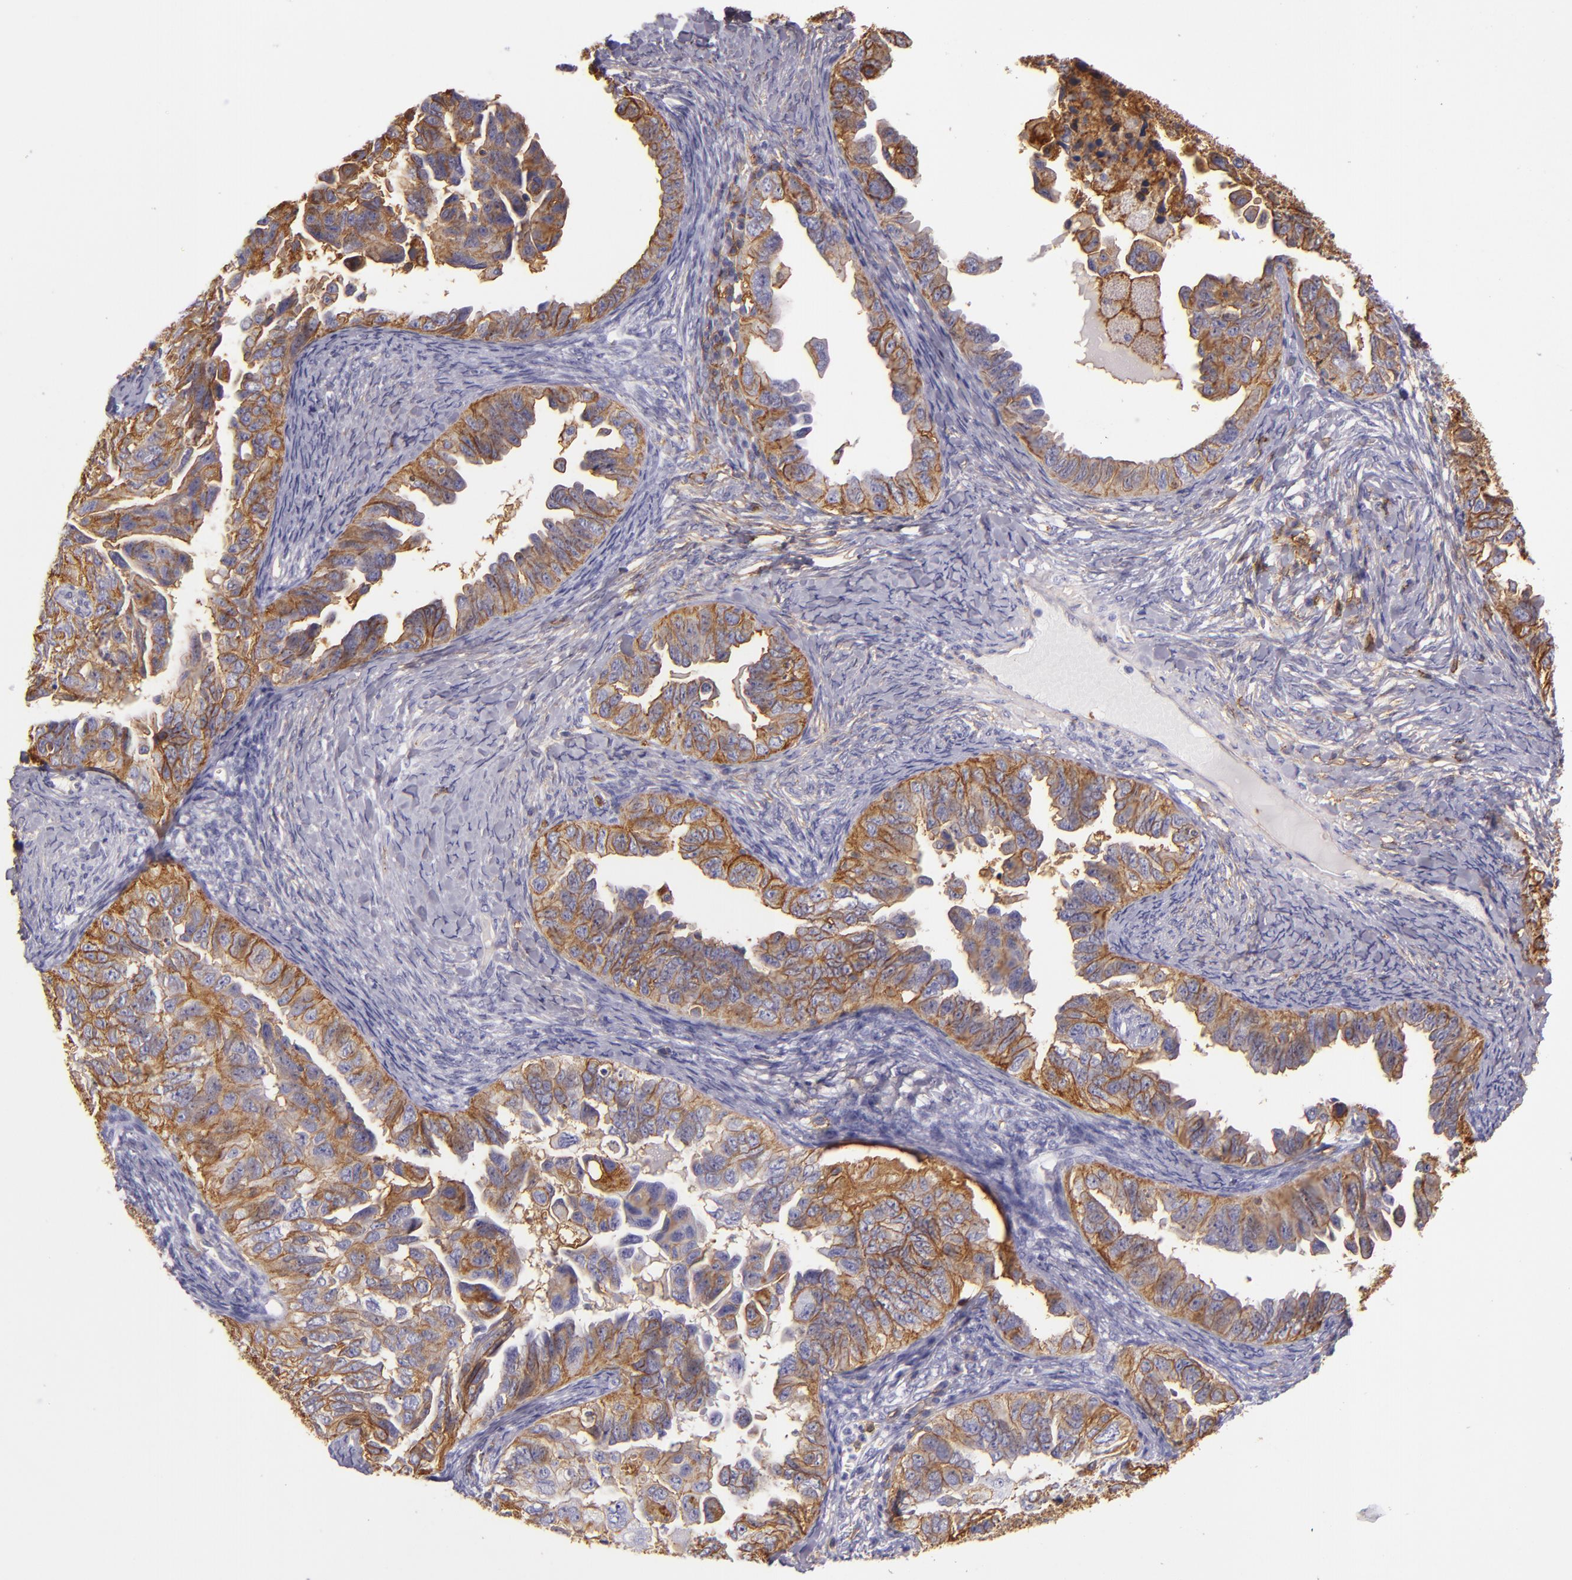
{"staining": {"intensity": "moderate", "quantity": ">75%", "location": "cytoplasmic/membranous"}, "tissue": "ovarian cancer", "cell_type": "Tumor cells", "image_type": "cancer", "snomed": [{"axis": "morphology", "description": "Cystadenocarcinoma, serous, NOS"}, {"axis": "topography", "description": "Ovary"}], "caption": "Protein staining by immunohistochemistry (IHC) shows moderate cytoplasmic/membranous expression in approximately >75% of tumor cells in ovarian cancer (serous cystadenocarcinoma).", "gene": "CD9", "patient": {"sex": "female", "age": 82}}